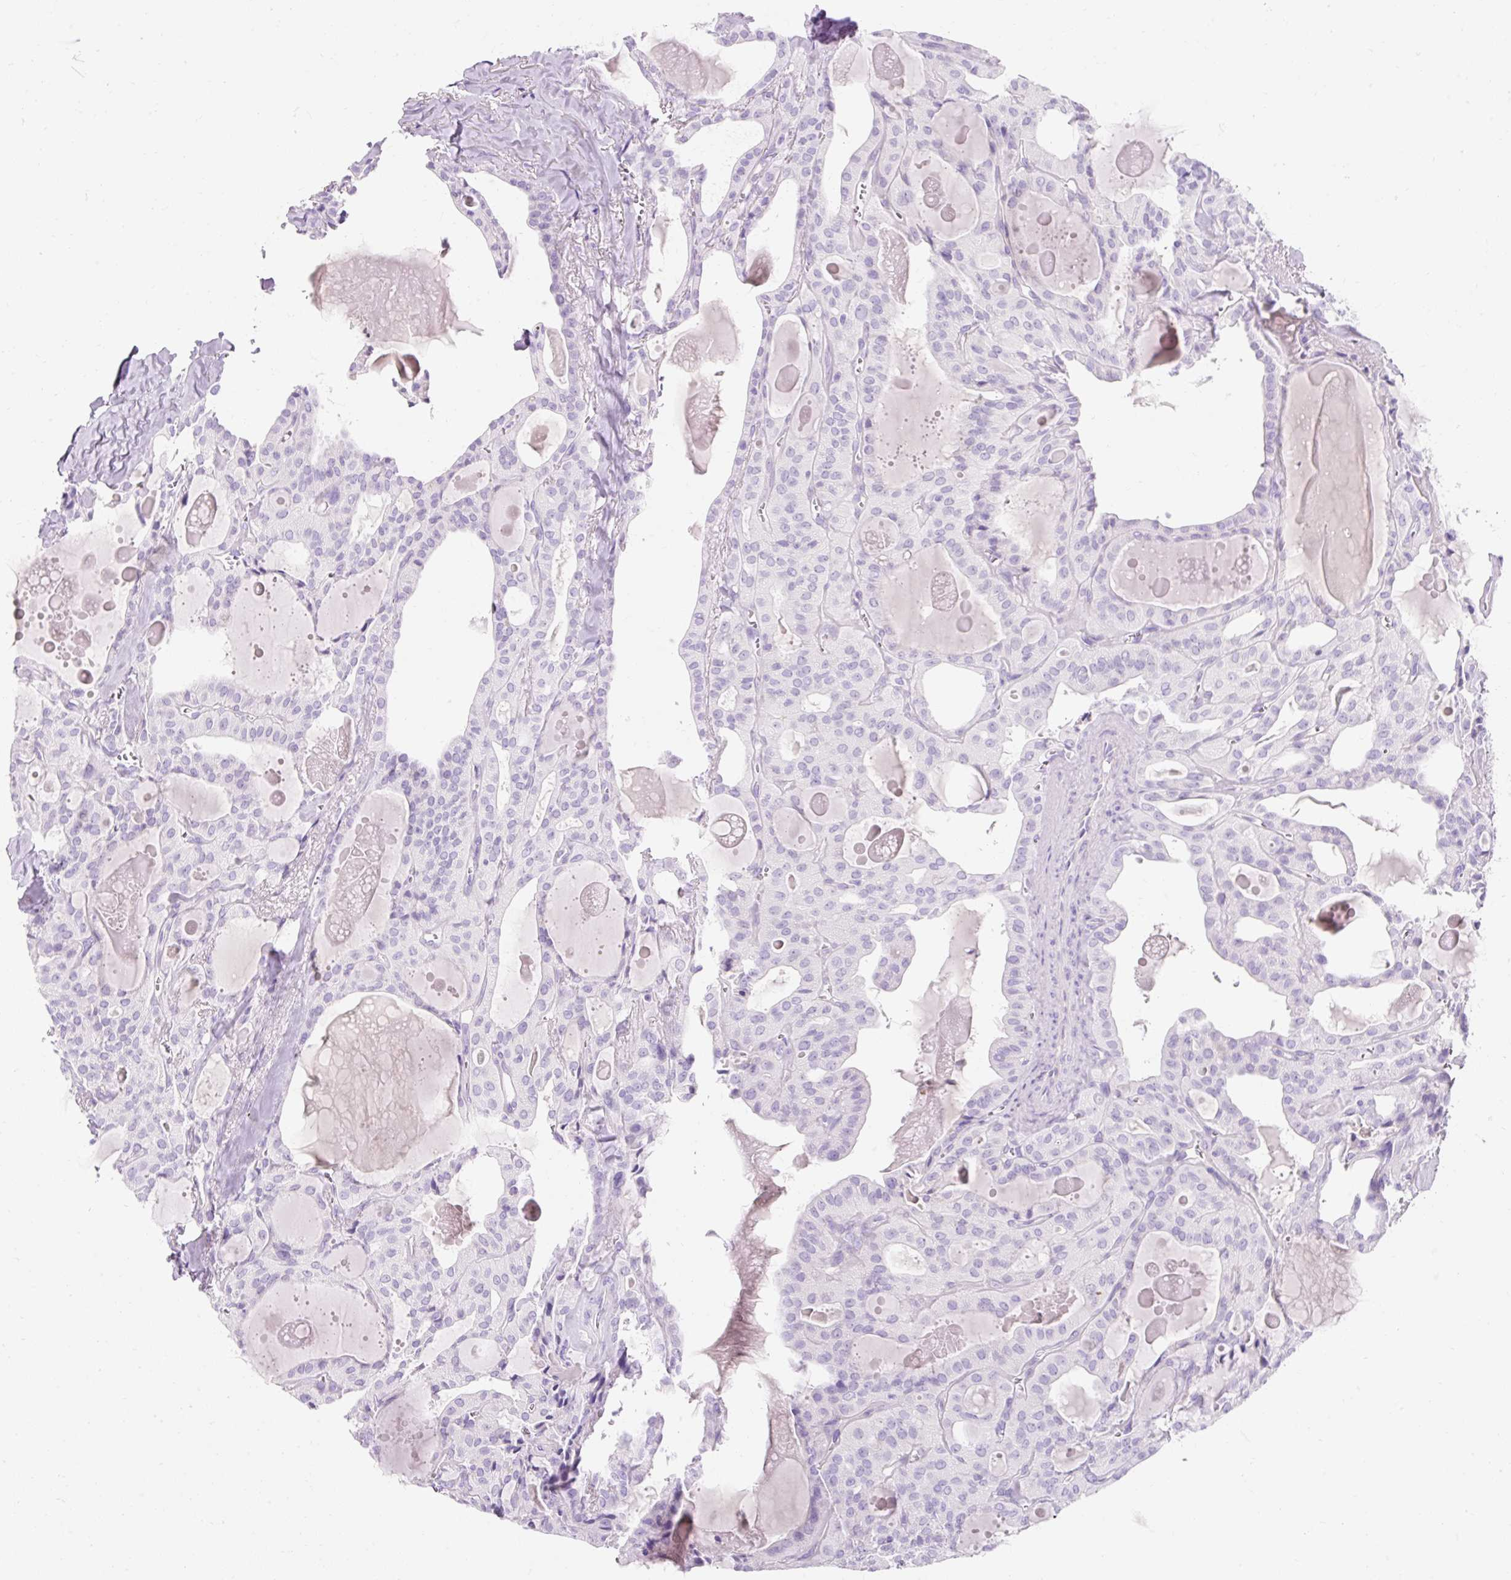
{"staining": {"intensity": "negative", "quantity": "none", "location": "none"}, "tissue": "thyroid cancer", "cell_type": "Tumor cells", "image_type": "cancer", "snomed": [{"axis": "morphology", "description": "Papillary adenocarcinoma, NOS"}, {"axis": "topography", "description": "Thyroid gland"}], "caption": "Human thyroid cancer stained for a protein using immunohistochemistry displays no positivity in tumor cells.", "gene": "TMEM213", "patient": {"sex": "male", "age": 52}}